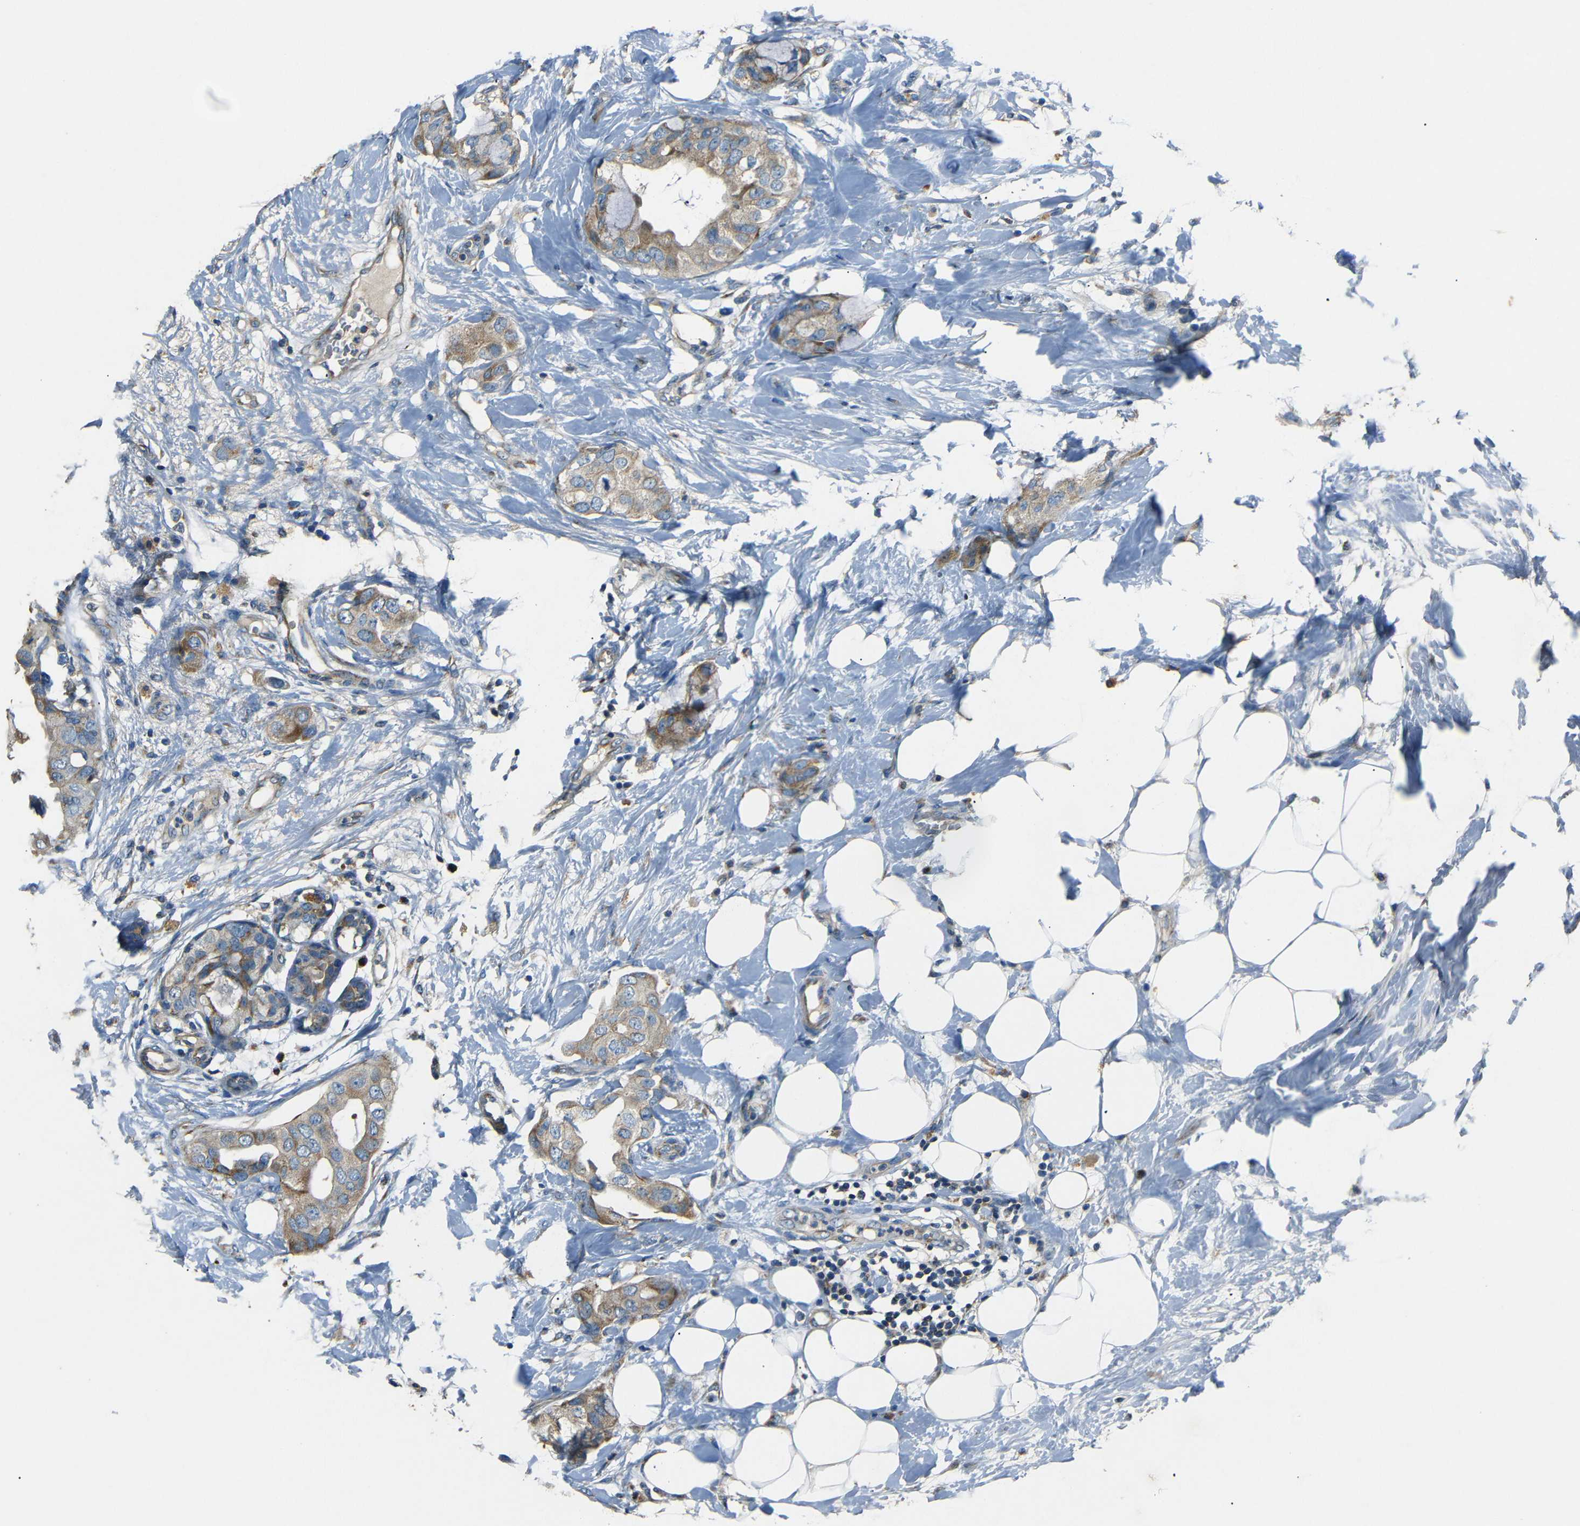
{"staining": {"intensity": "moderate", "quantity": ">75%", "location": "cytoplasmic/membranous"}, "tissue": "breast cancer", "cell_type": "Tumor cells", "image_type": "cancer", "snomed": [{"axis": "morphology", "description": "Duct carcinoma"}, {"axis": "topography", "description": "Breast"}], "caption": "The immunohistochemical stain labels moderate cytoplasmic/membranous staining in tumor cells of breast cancer (invasive ductal carcinoma) tissue. The staining was performed using DAB (3,3'-diaminobenzidine) to visualize the protein expression in brown, while the nuclei were stained in blue with hematoxylin (Magnification: 20x).", "gene": "NETO2", "patient": {"sex": "female", "age": 40}}